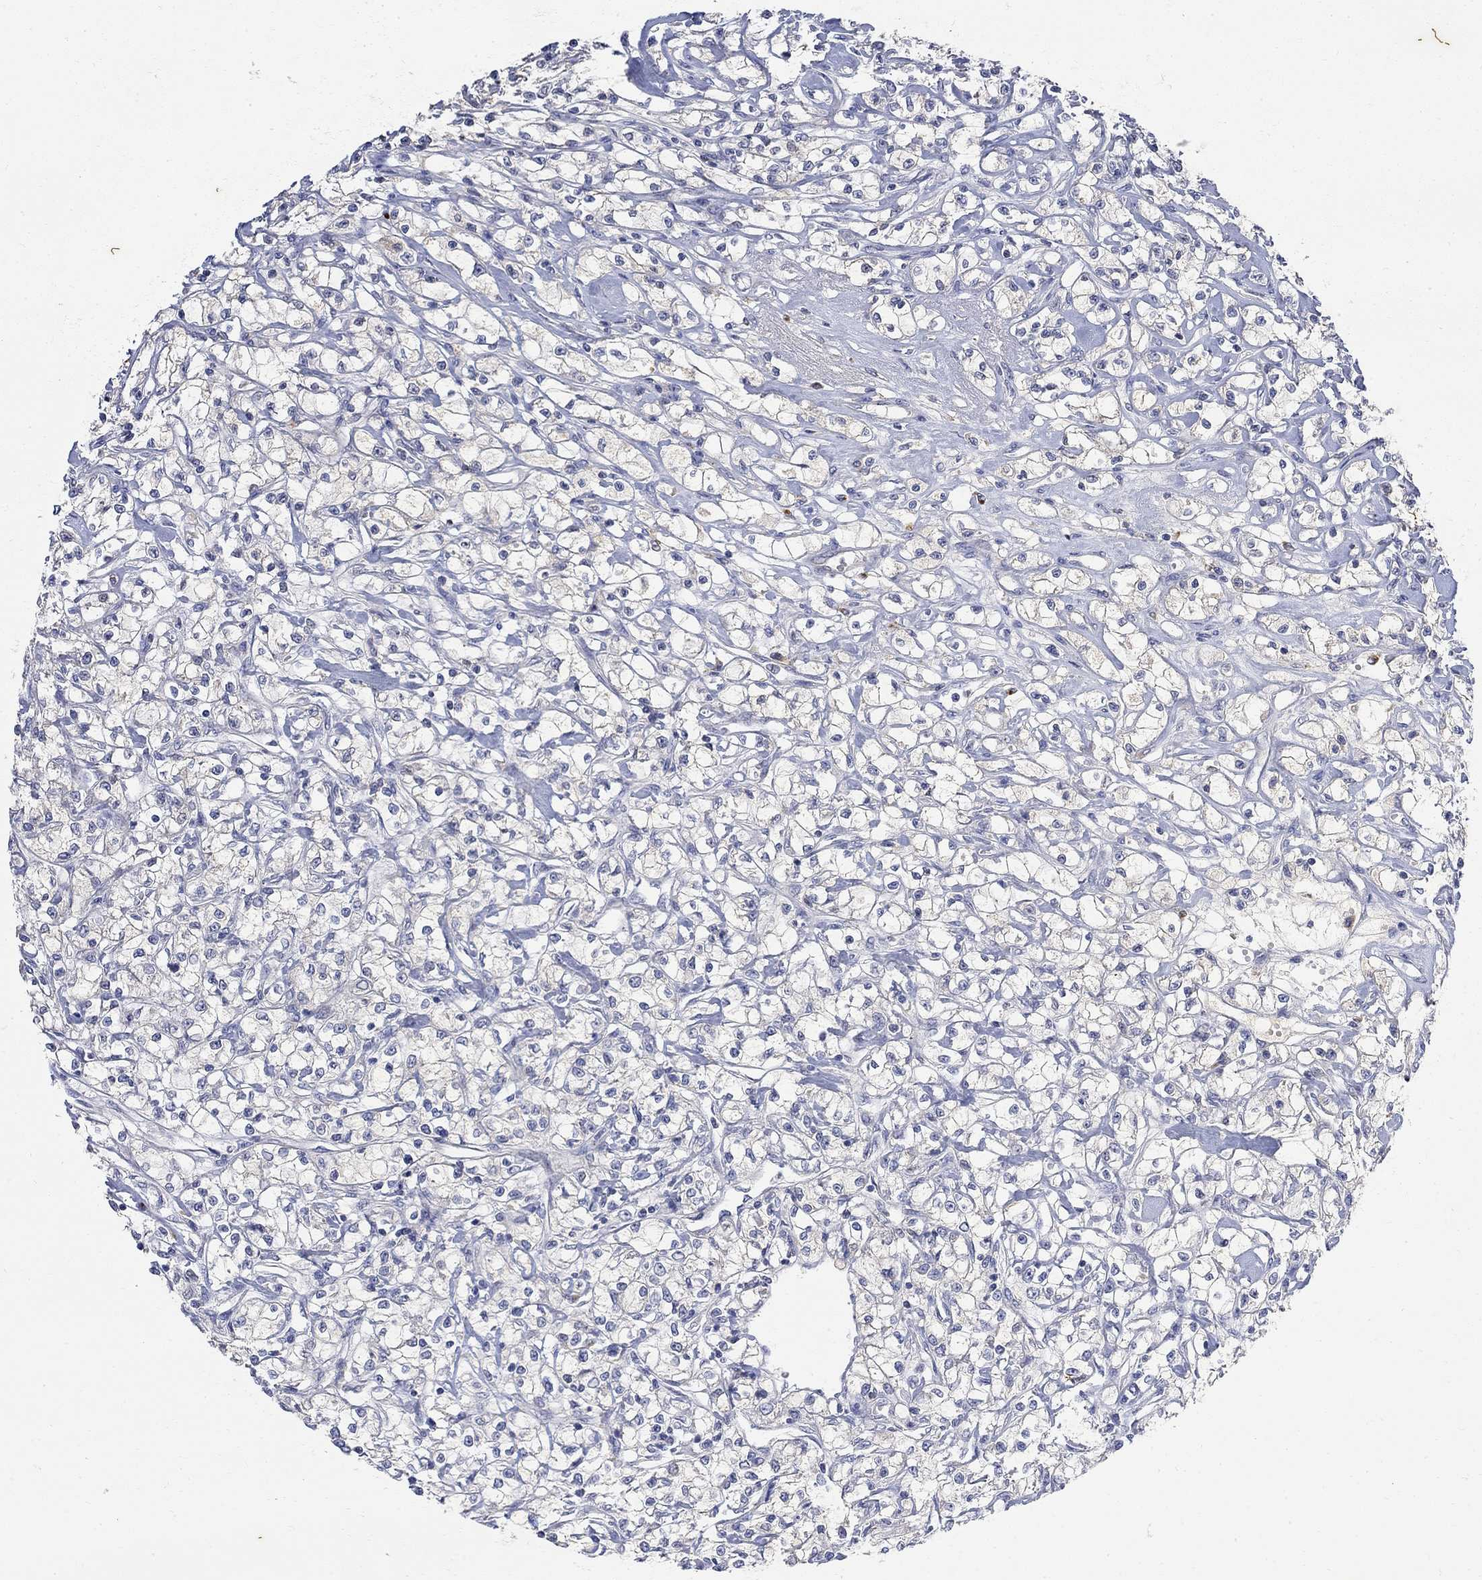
{"staining": {"intensity": "negative", "quantity": "none", "location": "none"}, "tissue": "renal cancer", "cell_type": "Tumor cells", "image_type": "cancer", "snomed": [{"axis": "morphology", "description": "Adenocarcinoma, NOS"}, {"axis": "topography", "description": "Kidney"}], "caption": "This is an immunohistochemistry image of human renal cancer (adenocarcinoma). There is no positivity in tumor cells.", "gene": "FNDC5", "patient": {"sex": "female", "age": 59}}